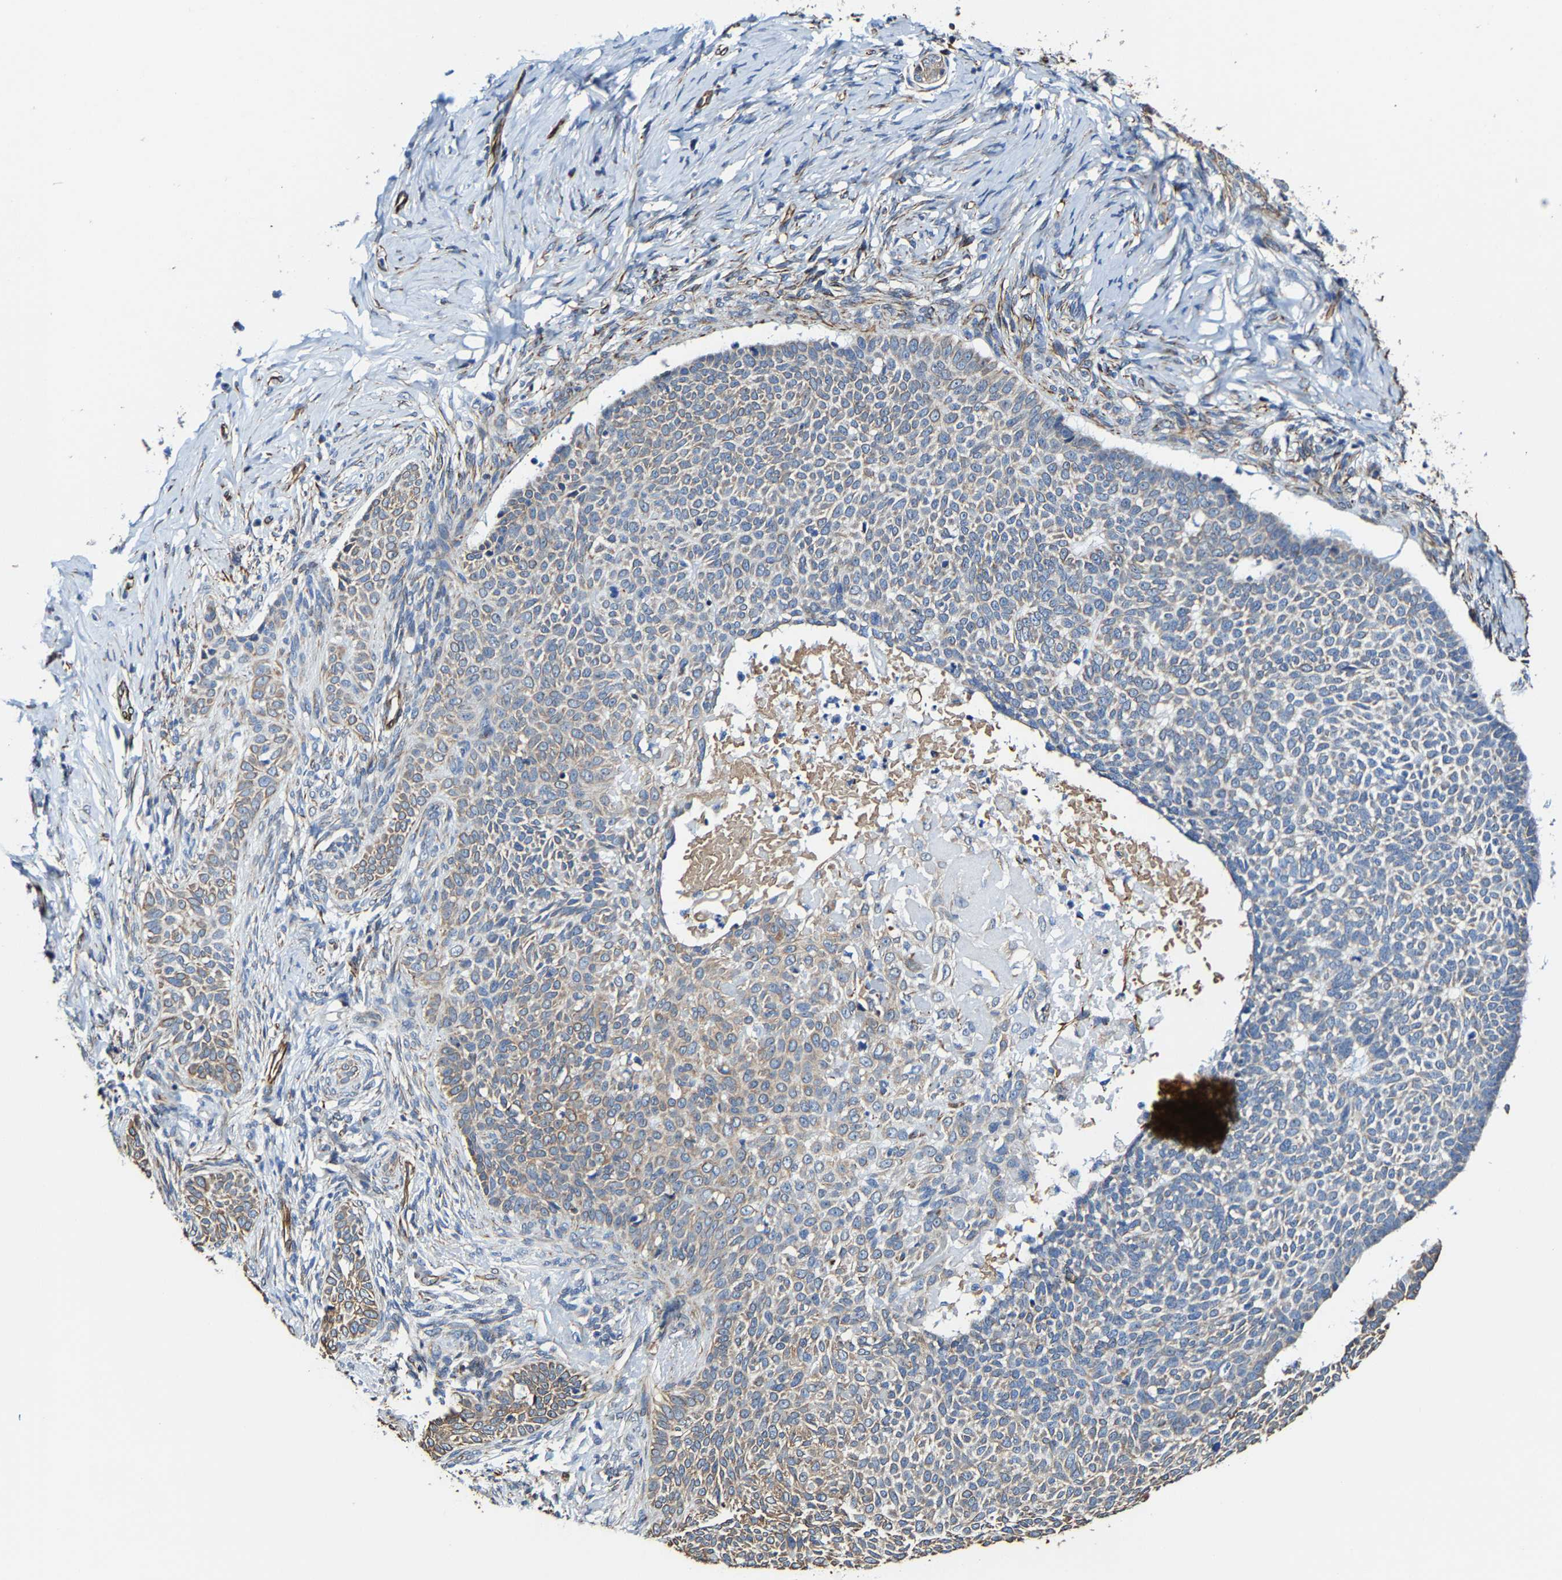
{"staining": {"intensity": "moderate", "quantity": "<25%", "location": "cytoplasmic/membranous"}, "tissue": "skin cancer", "cell_type": "Tumor cells", "image_type": "cancer", "snomed": [{"axis": "morphology", "description": "Normal tissue, NOS"}, {"axis": "morphology", "description": "Basal cell carcinoma"}, {"axis": "topography", "description": "Skin"}], "caption": "A brown stain highlights moderate cytoplasmic/membranous positivity of a protein in human skin cancer (basal cell carcinoma) tumor cells. (DAB (3,3'-diaminobenzidine) IHC, brown staining for protein, blue staining for nuclei).", "gene": "MMEL1", "patient": {"sex": "male", "age": 87}}